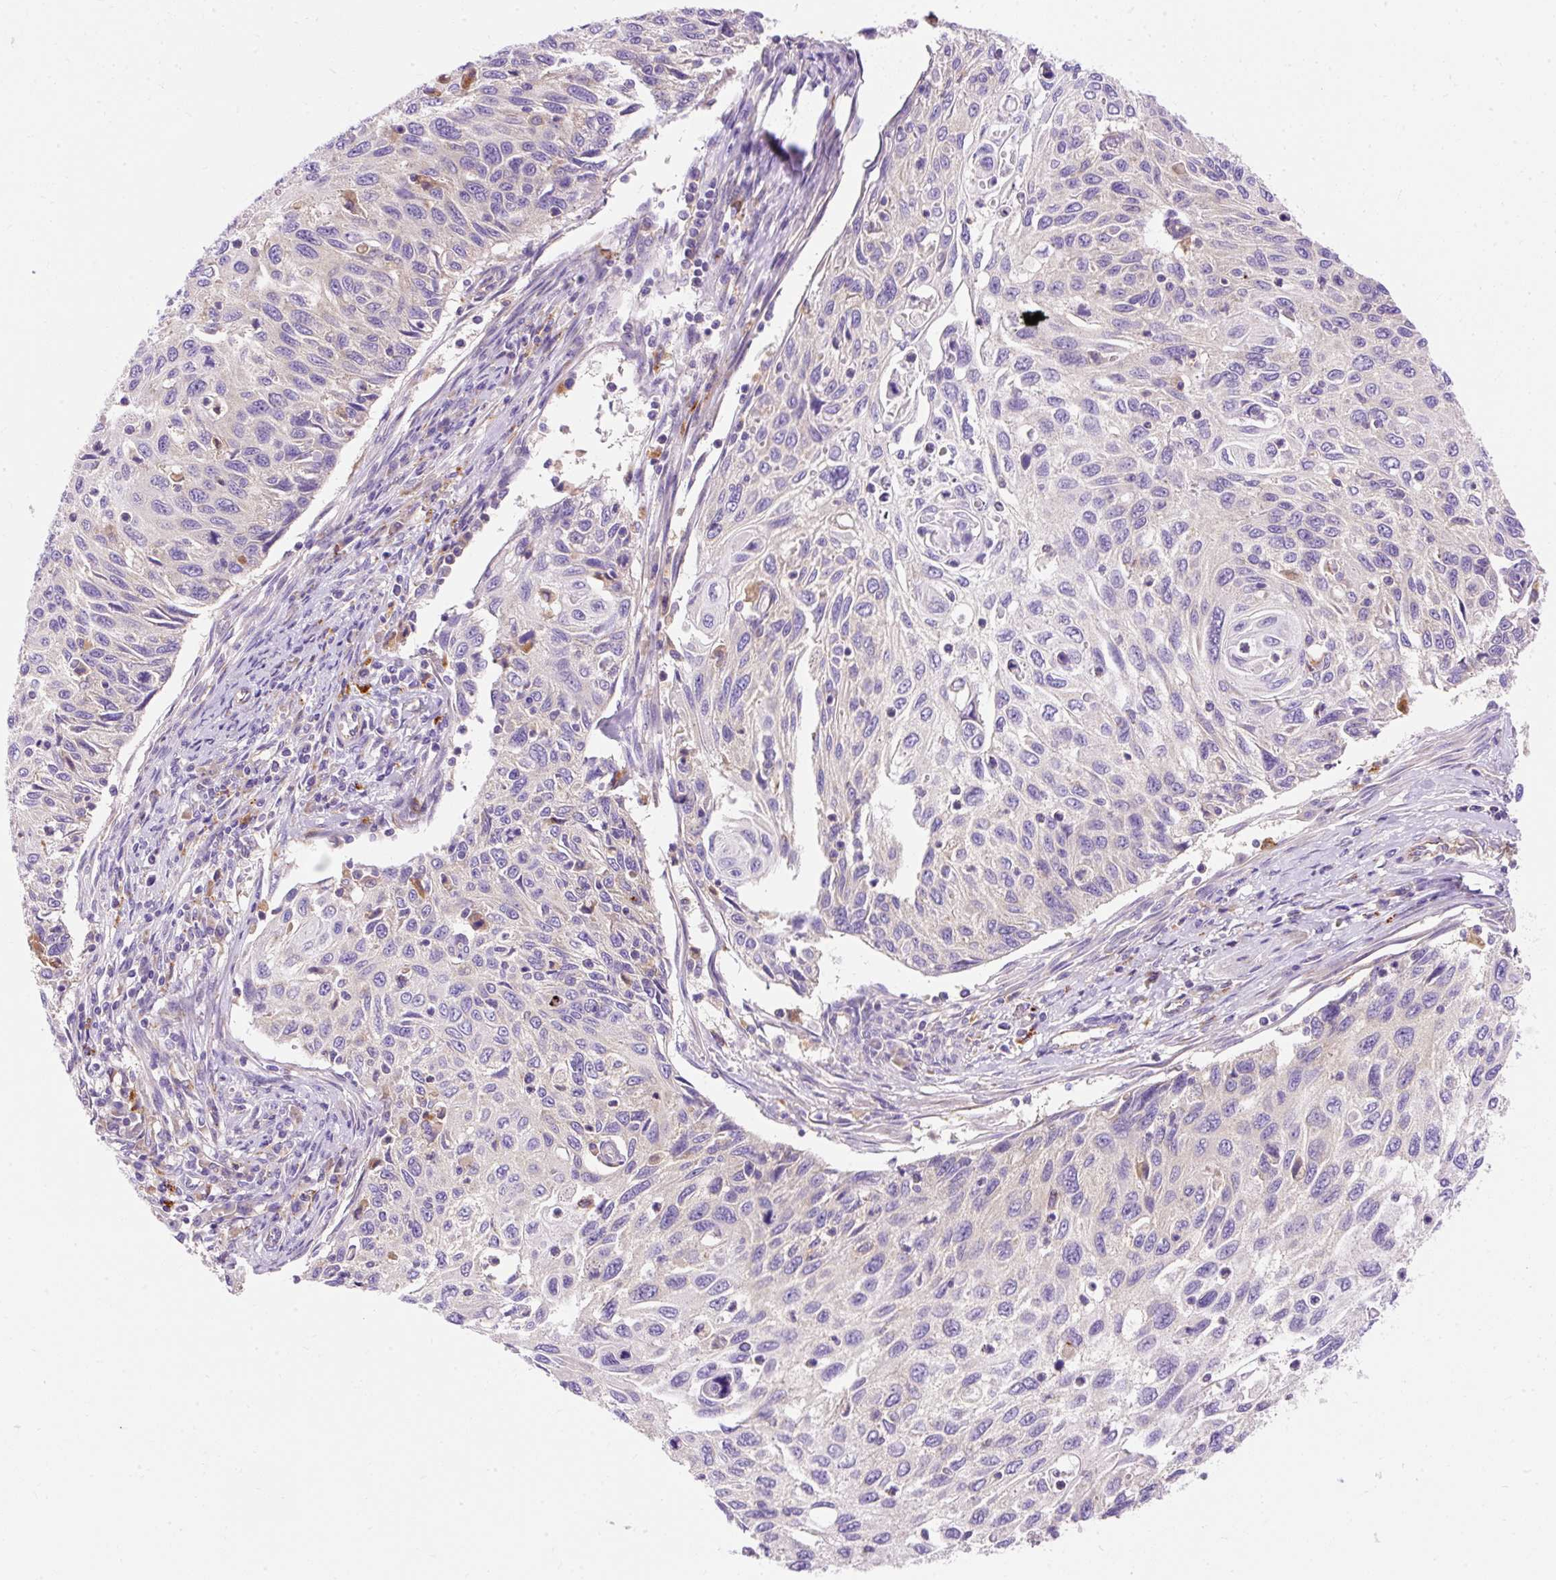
{"staining": {"intensity": "negative", "quantity": "none", "location": "none"}, "tissue": "cervical cancer", "cell_type": "Tumor cells", "image_type": "cancer", "snomed": [{"axis": "morphology", "description": "Squamous cell carcinoma, NOS"}, {"axis": "topography", "description": "Cervix"}], "caption": "Tumor cells are negative for brown protein staining in cervical cancer (squamous cell carcinoma).", "gene": "OR4K15", "patient": {"sex": "female", "age": 70}}